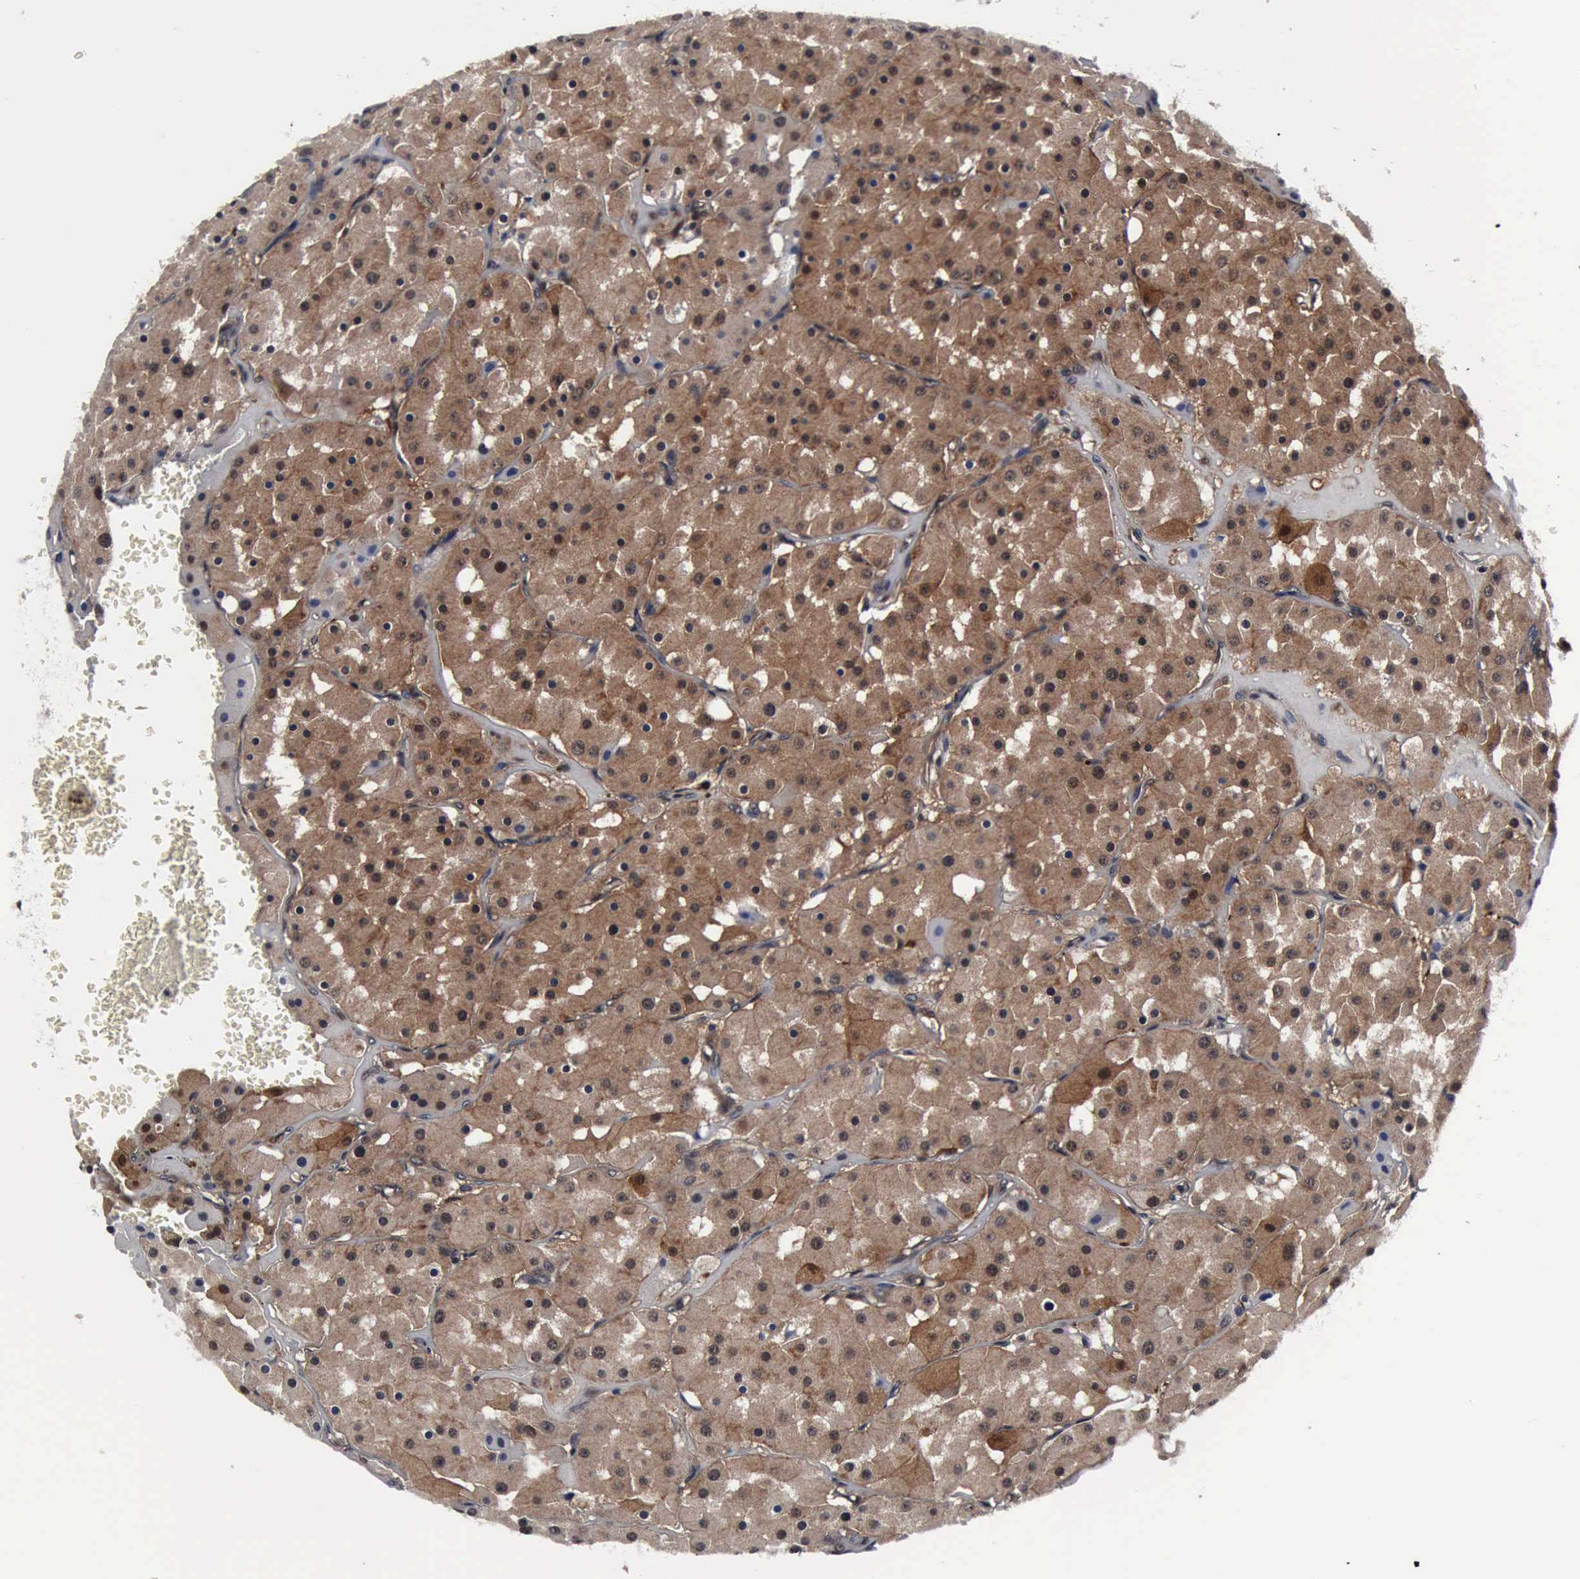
{"staining": {"intensity": "moderate", "quantity": ">75%", "location": "cytoplasmic/membranous,nuclear"}, "tissue": "renal cancer", "cell_type": "Tumor cells", "image_type": "cancer", "snomed": [{"axis": "morphology", "description": "Adenocarcinoma, uncertain malignant potential"}, {"axis": "topography", "description": "Kidney"}], "caption": "Tumor cells reveal moderate cytoplasmic/membranous and nuclear positivity in approximately >75% of cells in renal adenocarcinoma,  uncertain malignant potential.", "gene": "UBC", "patient": {"sex": "male", "age": 63}}